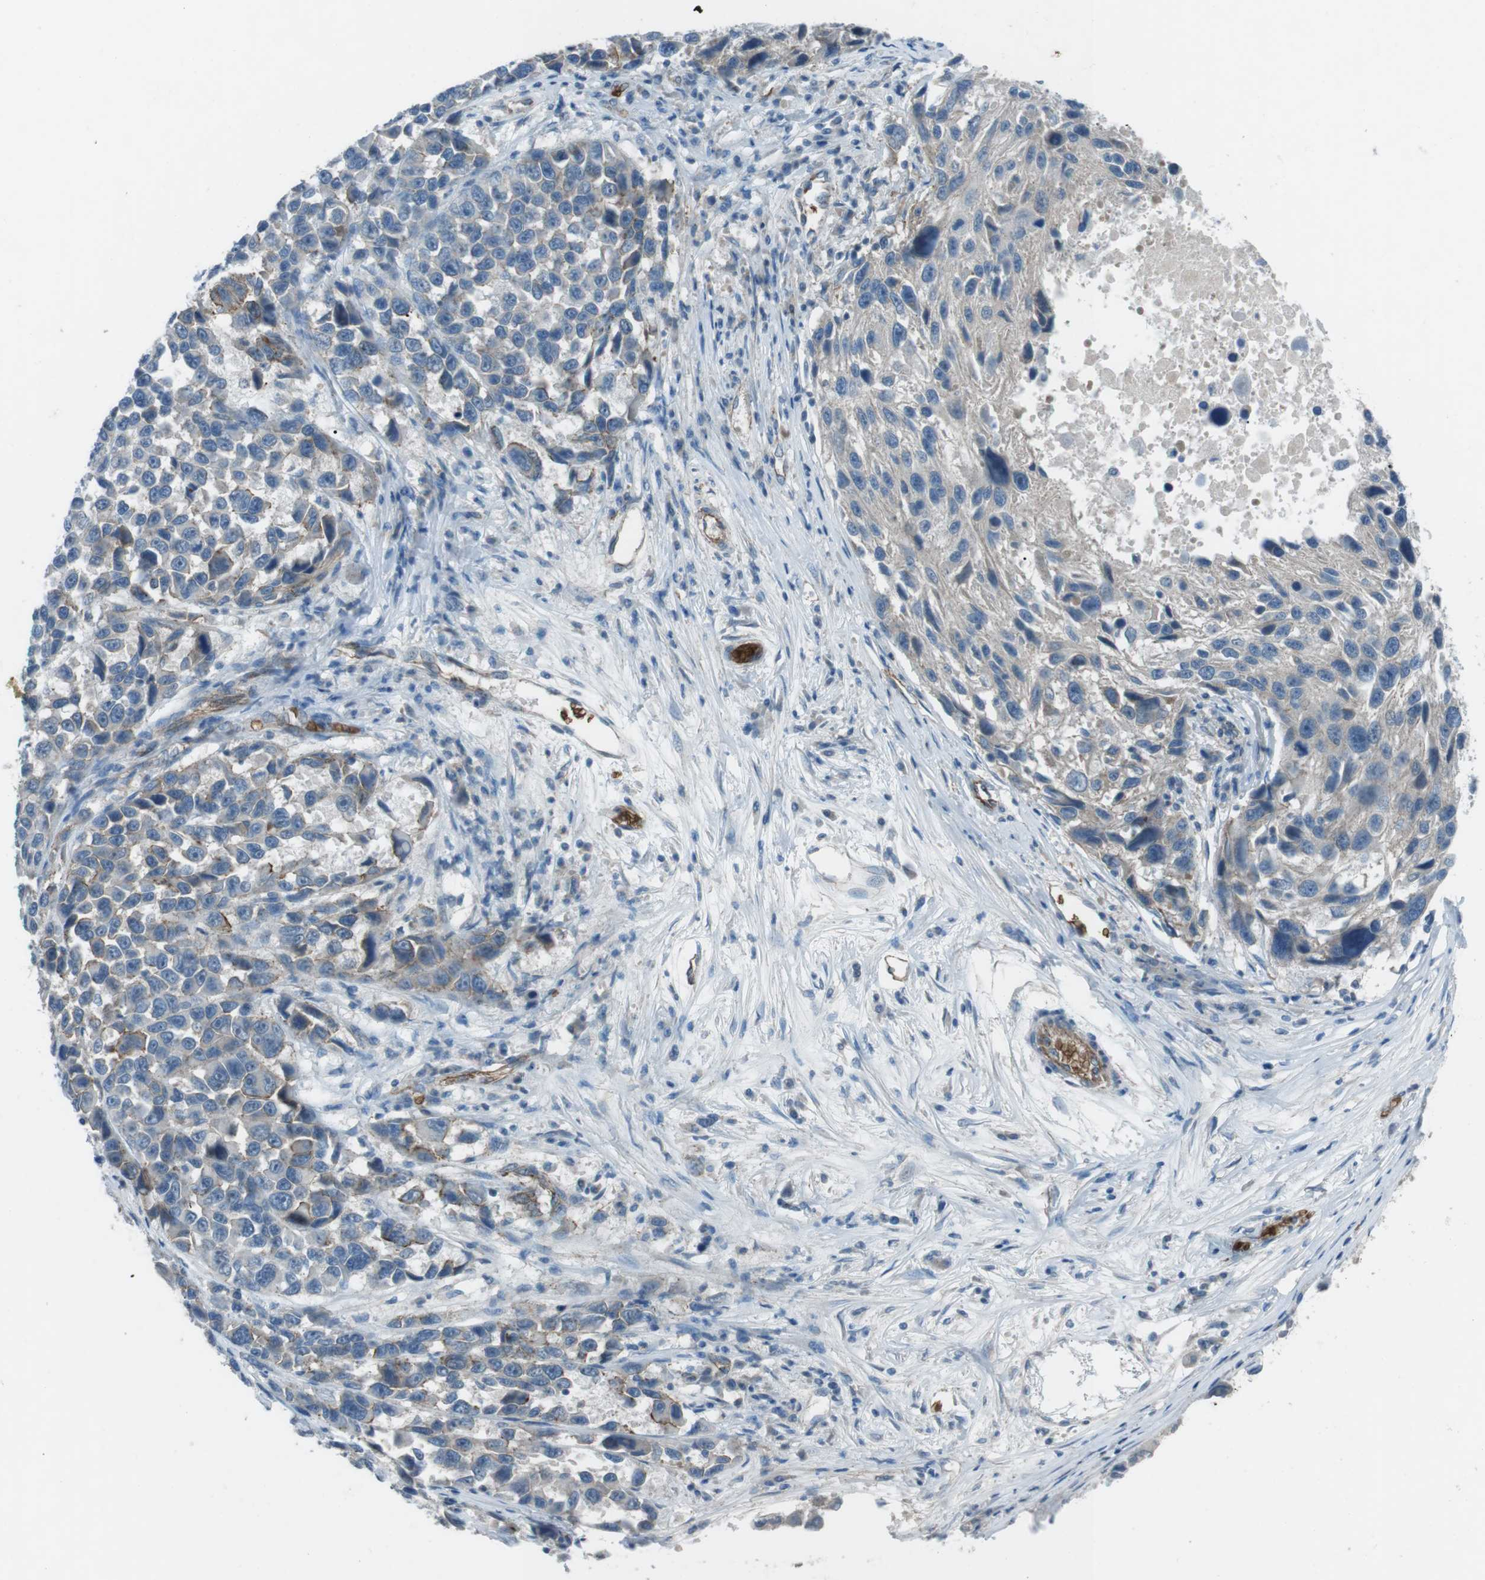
{"staining": {"intensity": "negative", "quantity": "none", "location": "none"}, "tissue": "melanoma", "cell_type": "Tumor cells", "image_type": "cancer", "snomed": [{"axis": "morphology", "description": "Malignant melanoma, NOS"}, {"axis": "topography", "description": "Skin"}], "caption": "Human melanoma stained for a protein using immunohistochemistry (IHC) displays no staining in tumor cells.", "gene": "SPTA1", "patient": {"sex": "male", "age": 53}}